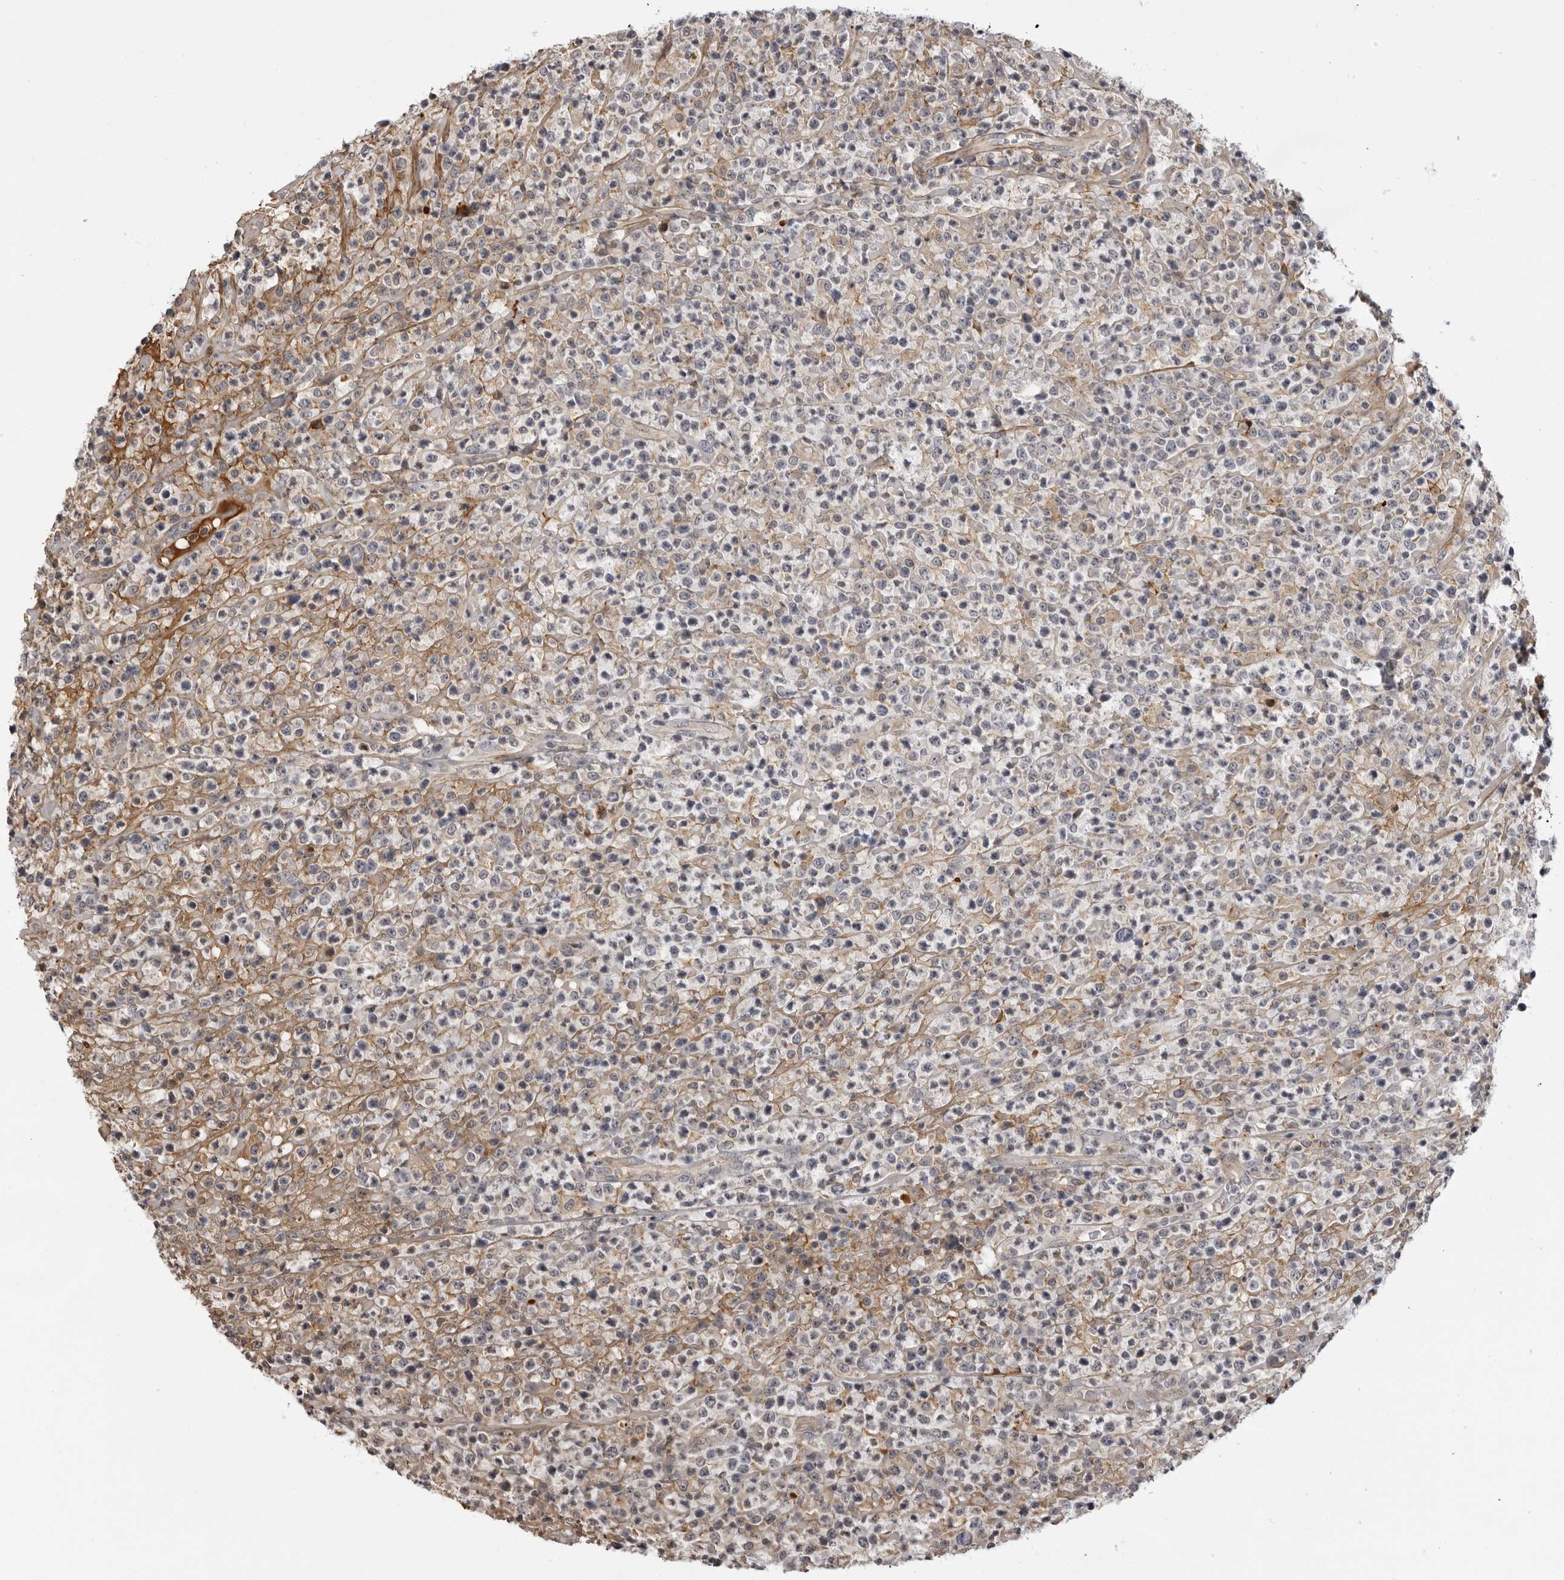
{"staining": {"intensity": "negative", "quantity": "none", "location": "none"}, "tissue": "lymphoma", "cell_type": "Tumor cells", "image_type": "cancer", "snomed": [{"axis": "morphology", "description": "Malignant lymphoma, non-Hodgkin's type, High grade"}, {"axis": "topography", "description": "Colon"}], "caption": "Immunohistochemical staining of human lymphoma shows no significant staining in tumor cells.", "gene": "PLEKHF2", "patient": {"sex": "female", "age": 53}}